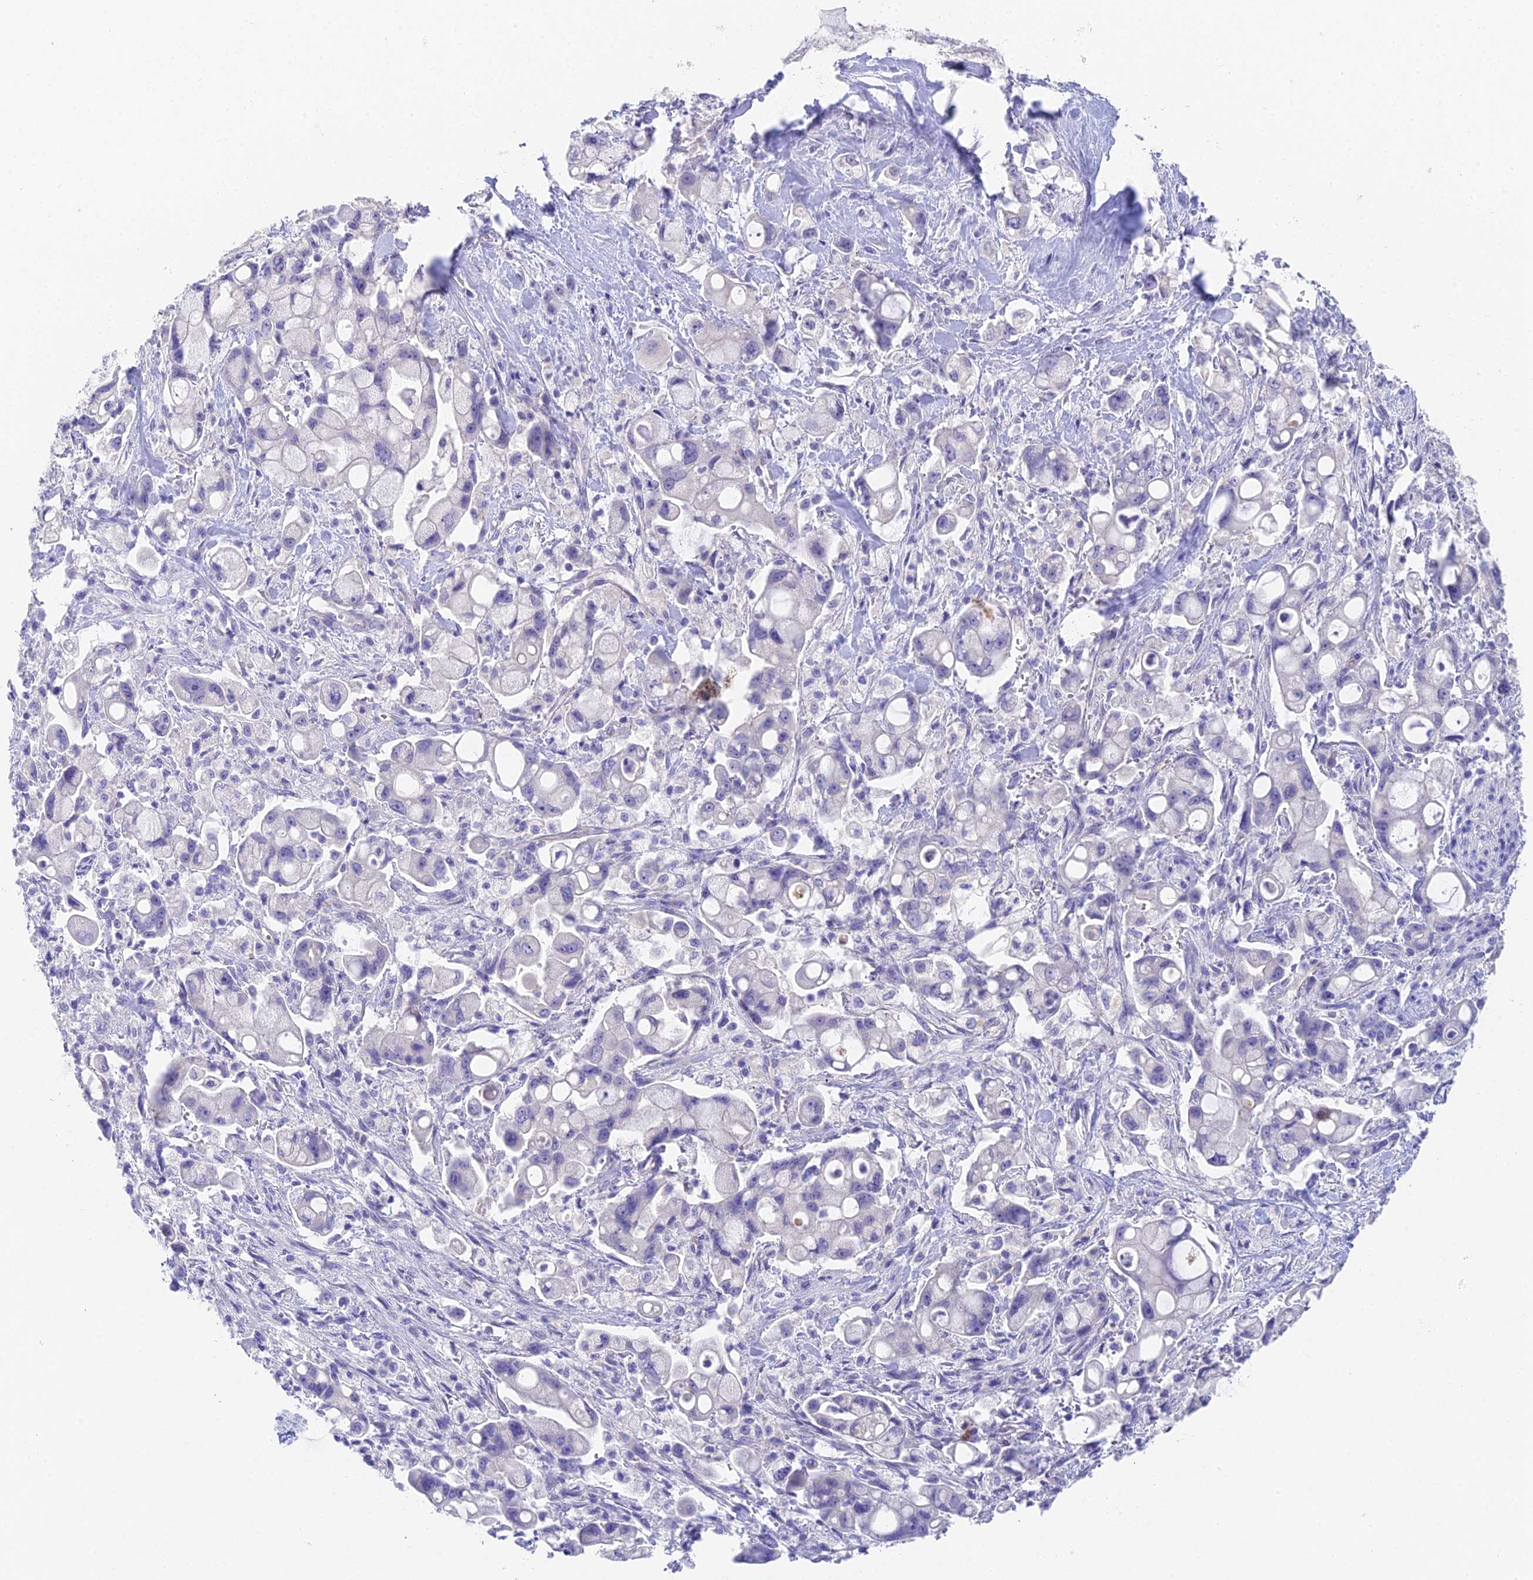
{"staining": {"intensity": "negative", "quantity": "none", "location": "none"}, "tissue": "pancreatic cancer", "cell_type": "Tumor cells", "image_type": "cancer", "snomed": [{"axis": "morphology", "description": "Adenocarcinoma, NOS"}, {"axis": "topography", "description": "Pancreas"}], "caption": "Tumor cells show no significant expression in pancreatic cancer.", "gene": "ADAMTS13", "patient": {"sex": "male", "age": 68}}